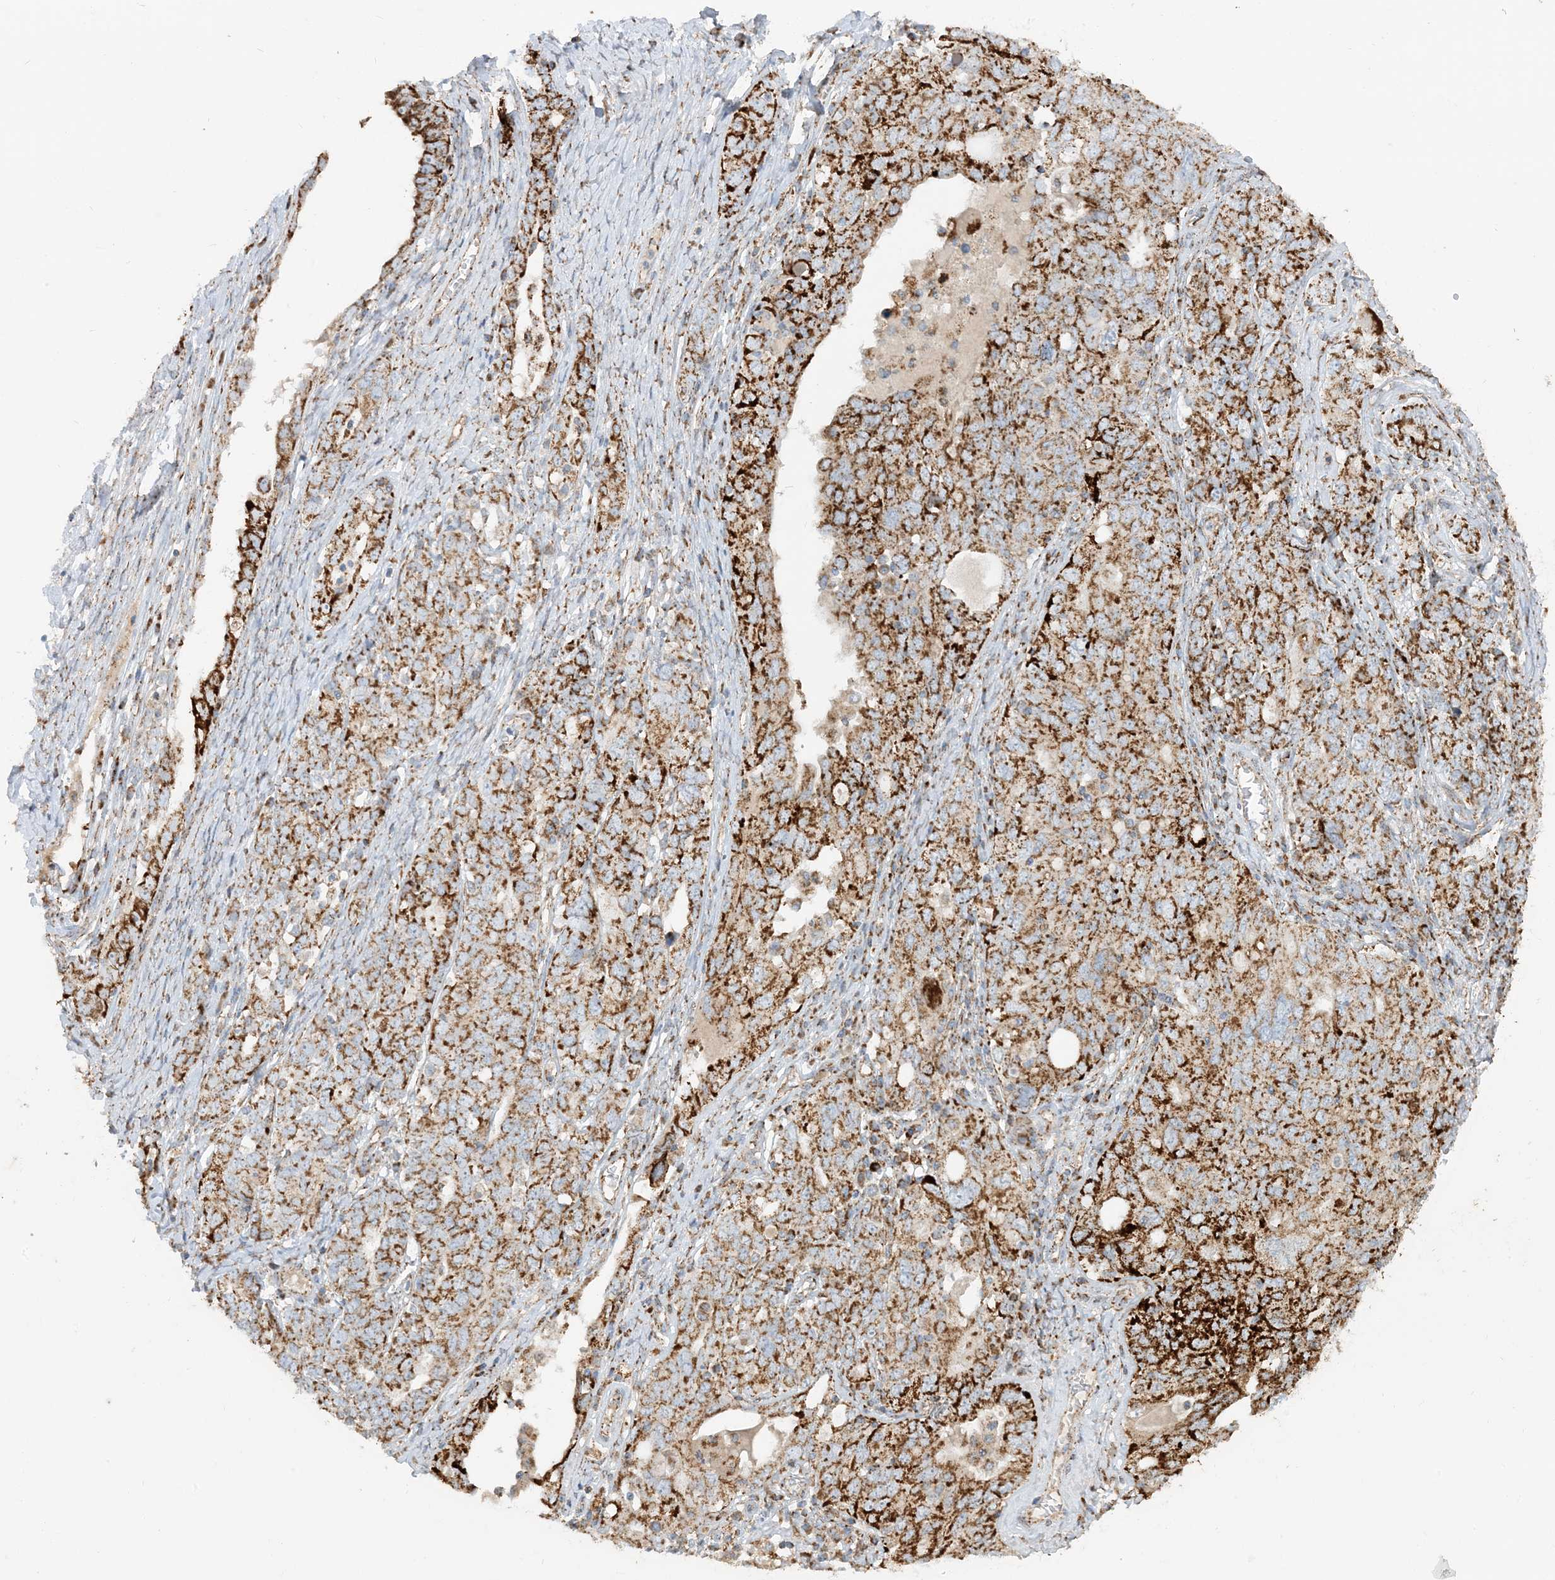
{"staining": {"intensity": "strong", "quantity": ">75%", "location": "cytoplasmic/membranous"}, "tissue": "ovarian cancer", "cell_type": "Tumor cells", "image_type": "cancer", "snomed": [{"axis": "morphology", "description": "Carcinoma, endometroid"}, {"axis": "topography", "description": "Ovary"}], "caption": "Tumor cells display strong cytoplasmic/membranous expression in approximately >75% of cells in ovarian cancer (endometroid carcinoma).", "gene": "NDUFAF3", "patient": {"sex": "female", "age": 62}}